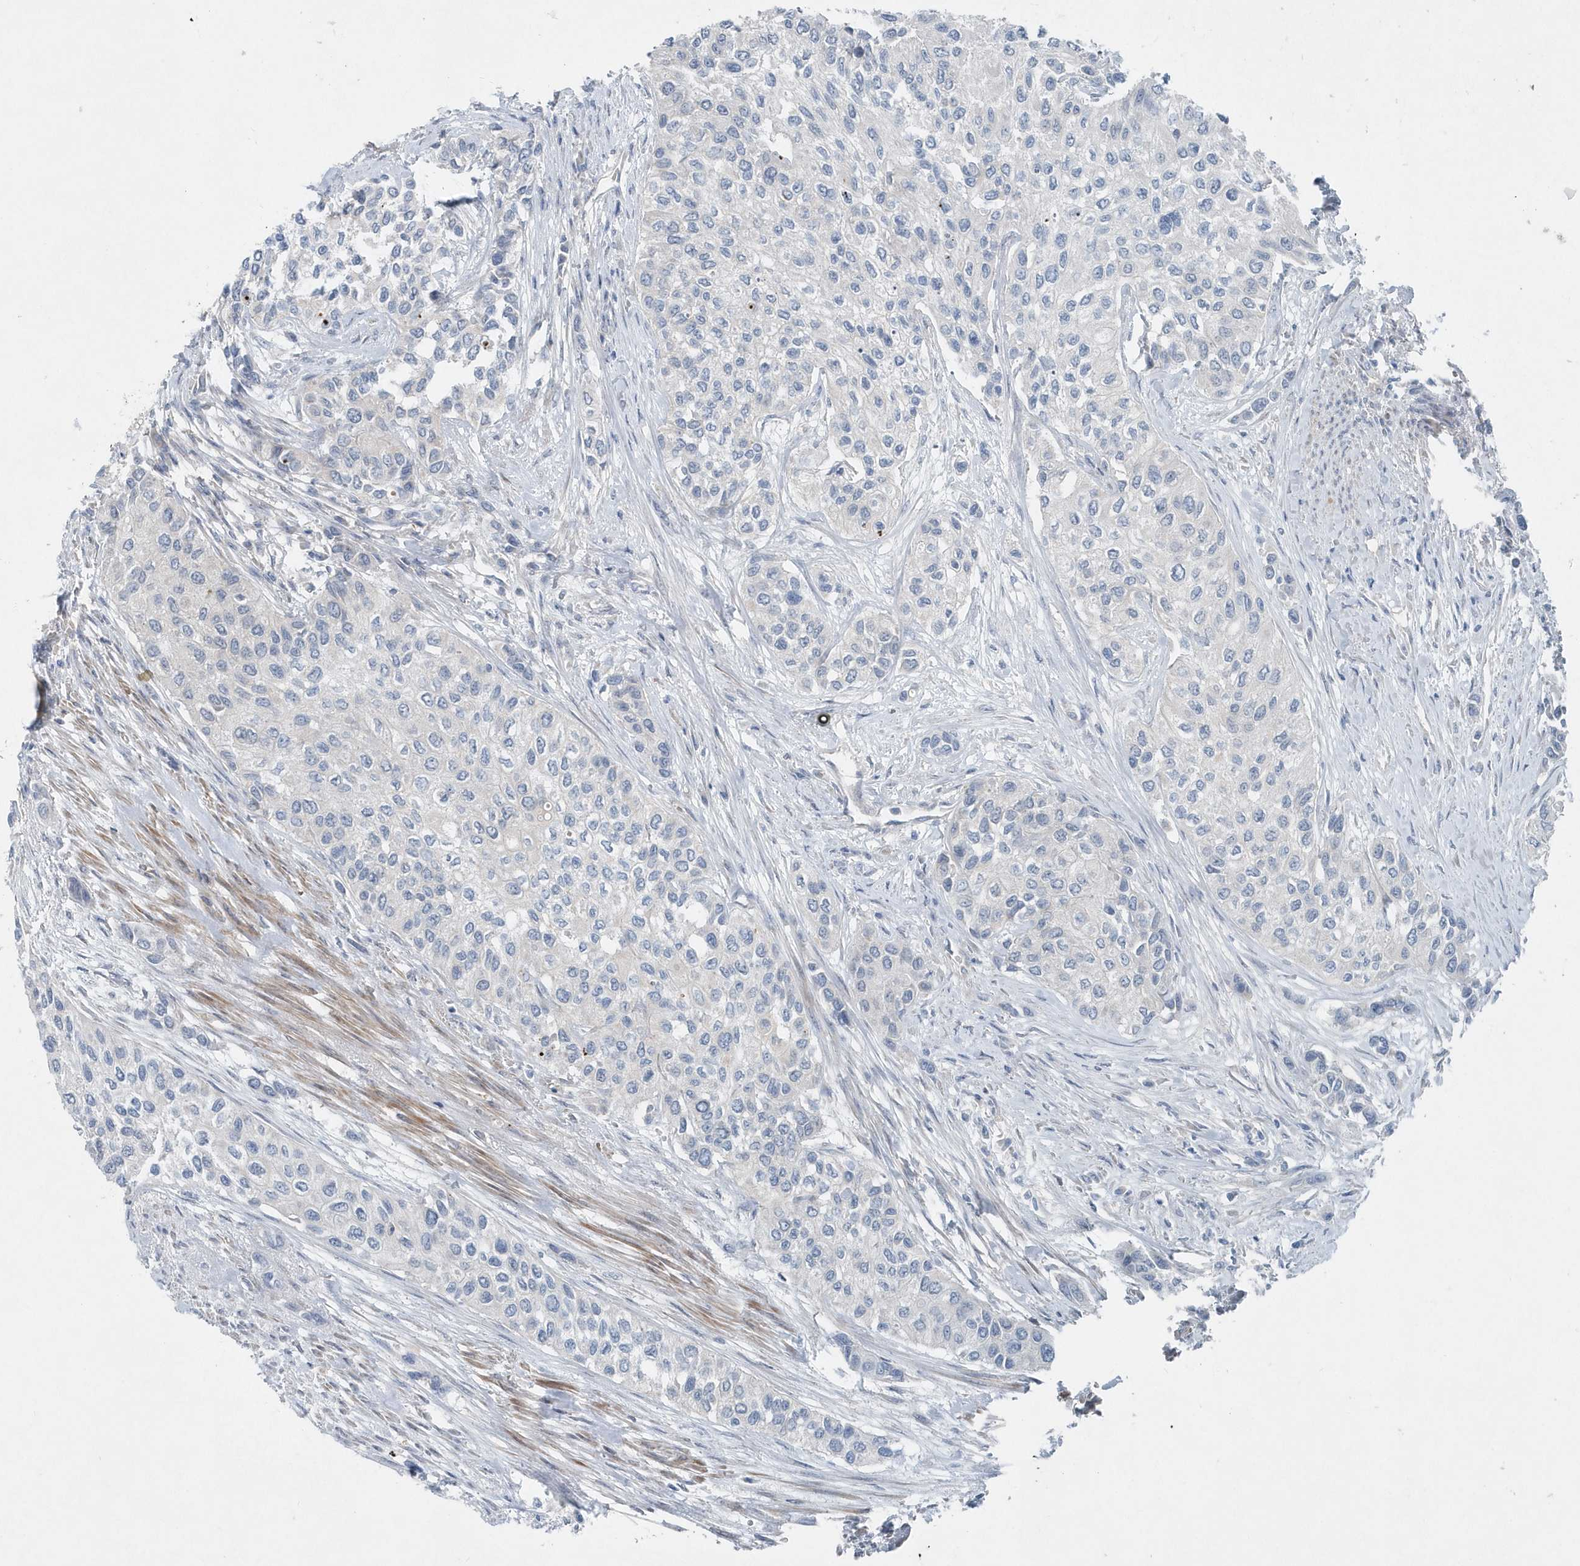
{"staining": {"intensity": "negative", "quantity": "none", "location": "none"}, "tissue": "urothelial cancer", "cell_type": "Tumor cells", "image_type": "cancer", "snomed": [{"axis": "morphology", "description": "Normal tissue, NOS"}, {"axis": "morphology", "description": "Urothelial carcinoma, High grade"}, {"axis": "topography", "description": "Vascular tissue"}, {"axis": "topography", "description": "Urinary bladder"}], "caption": "Immunohistochemistry histopathology image of human urothelial carcinoma (high-grade) stained for a protein (brown), which displays no expression in tumor cells.", "gene": "MCC", "patient": {"sex": "female", "age": 56}}